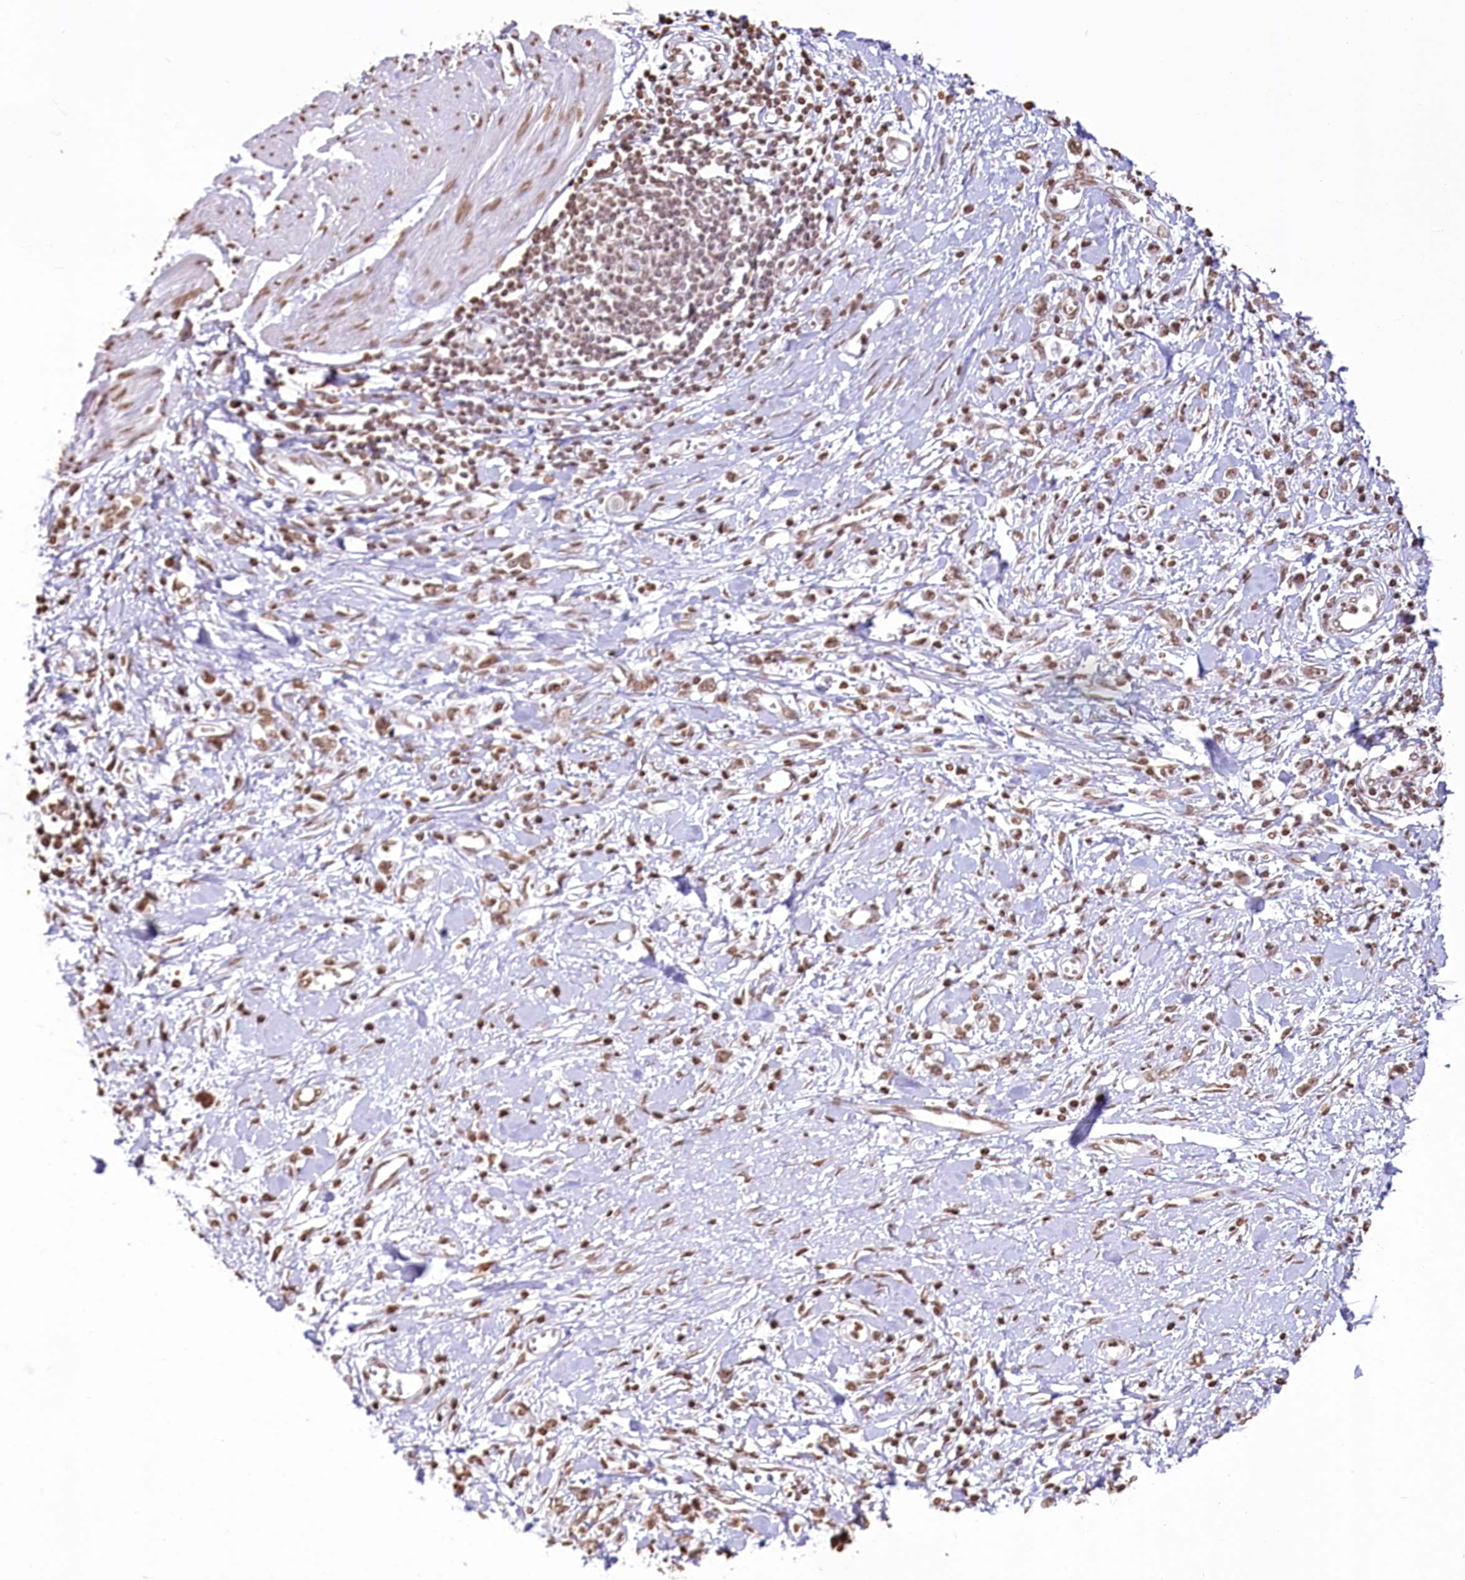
{"staining": {"intensity": "moderate", "quantity": ">75%", "location": "nuclear"}, "tissue": "stomach cancer", "cell_type": "Tumor cells", "image_type": "cancer", "snomed": [{"axis": "morphology", "description": "Adenocarcinoma, NOS"}, {"axis": "topography", "description": "Stomach"}], "caption": "The immunohistochemical stain shows moderate nuclear staining in tumor cells of stomach cancer (adenocarcinoma) tissue.", "gene": "FAM13A", "patient": {"sex": "female", "age": 76}}